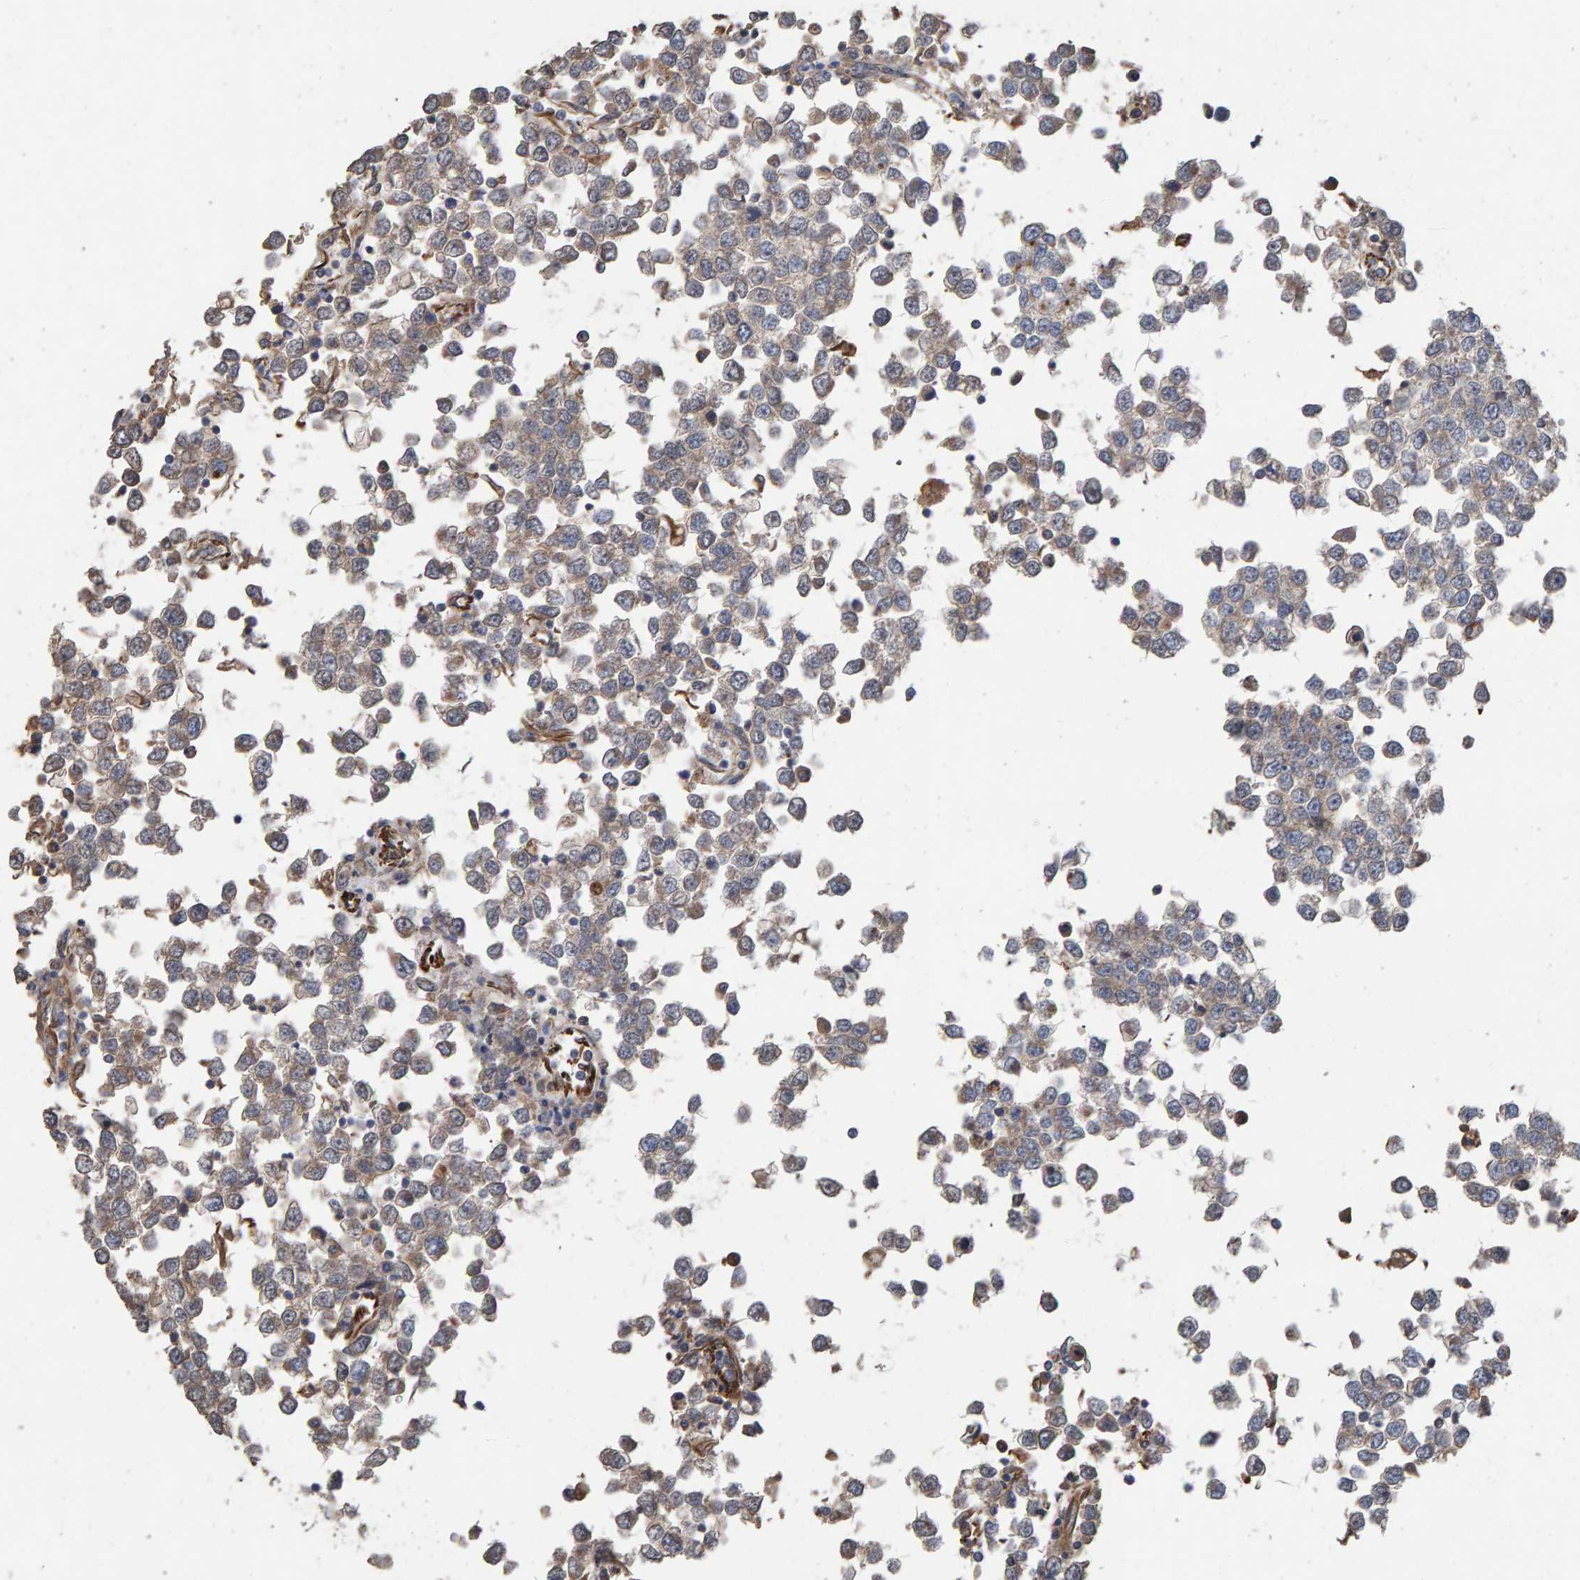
{"staining": {"intensity": "negative", "quantity": "none", "location": "none"}, "tissue": "testis cancer", "cell_type": "Tumor cells", "image_type": "cancer", "snomed": [{"axis": "morphology", "description": "Seminoma, NOS"}, {"axis": "topography", "description": "Testis"}], "caption": "This is a histopathology image of IHC staining of testis cancer (seminoma), which shows no positivity in tumor cells.", "gene": "ZNF347", "patient": {"sex": "male", "age": 65}}